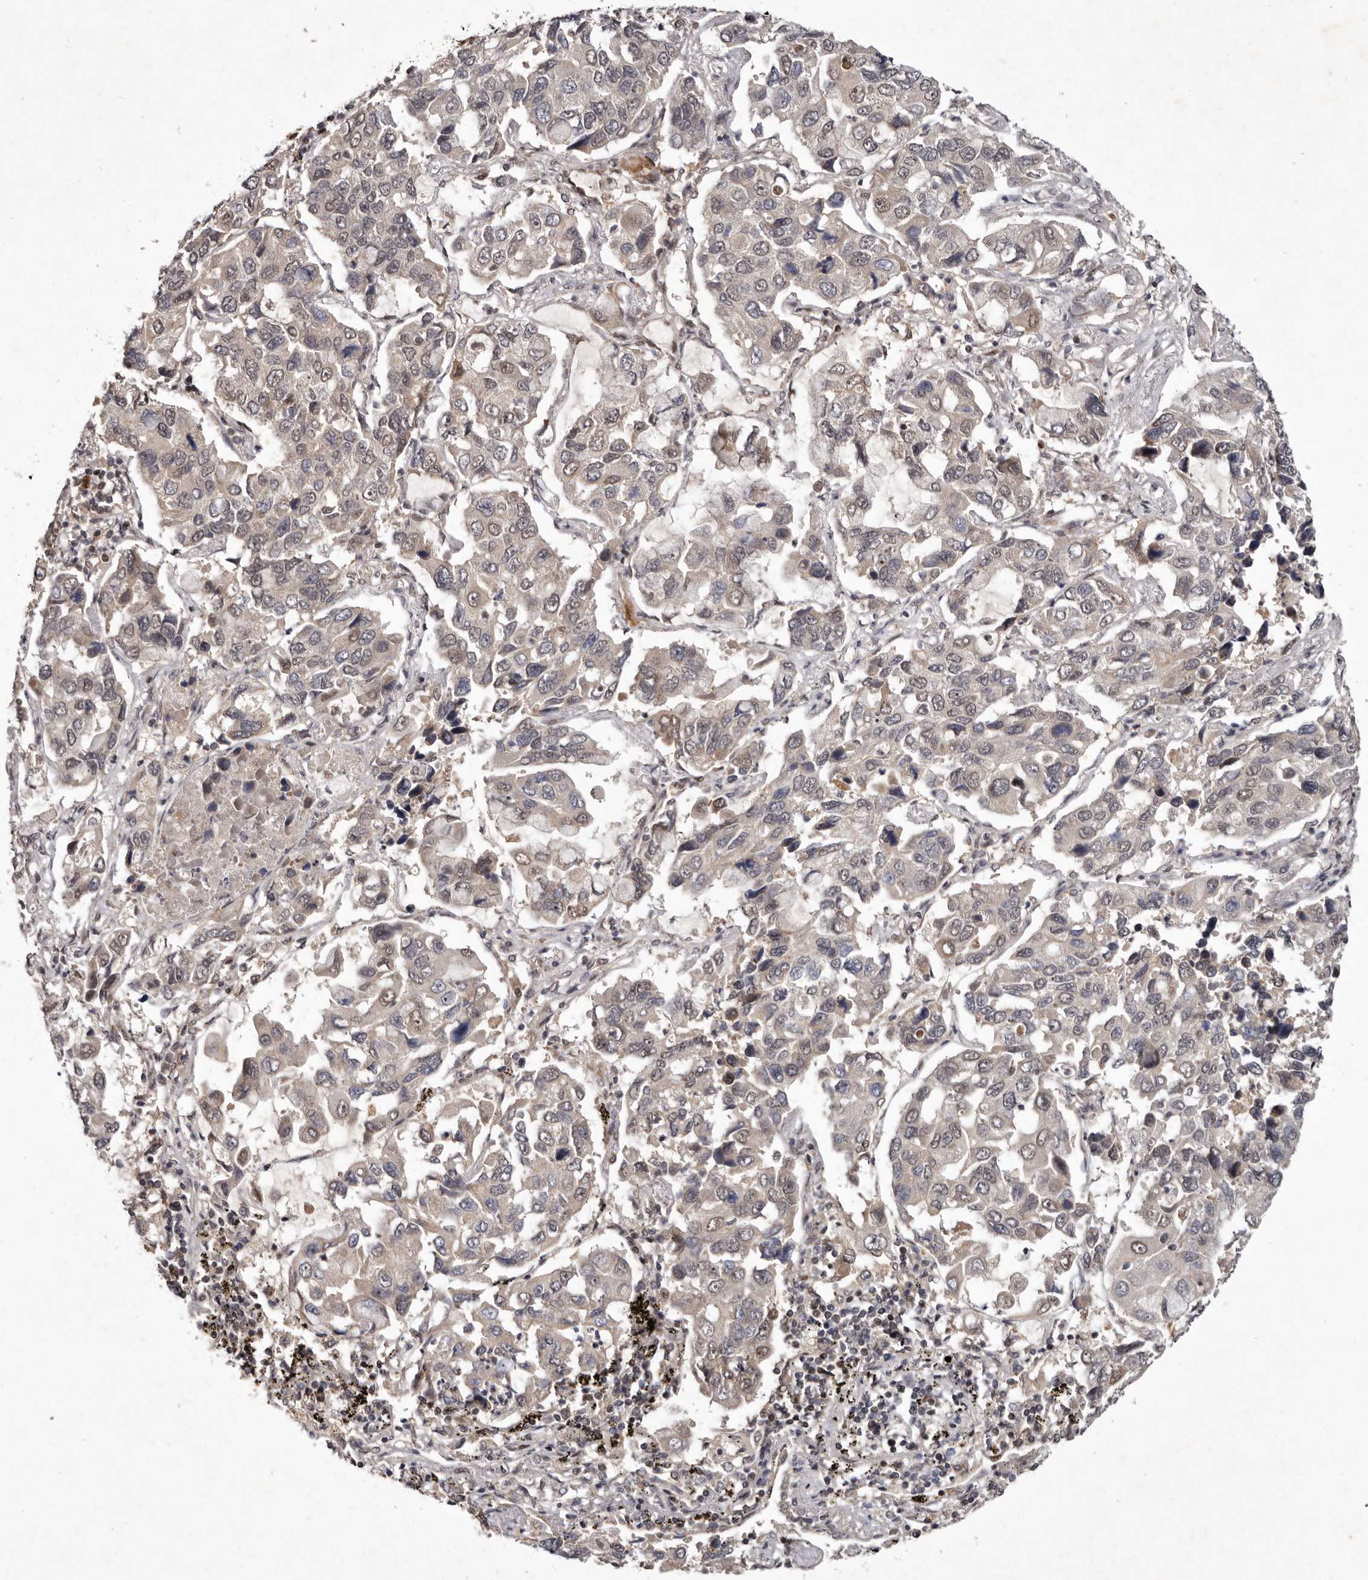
{"staining": {"intensity": "weak", "quantity": ">75%", "location": "cytoplasmic/membranous"}, "tissue": "lung cancer", "cell_type": "Tumor cells", "image_type": "cancer", "snomed": [{"axis": "morphology", "description": "Adenocarcinoma, NOS"}, {"axis": "topography", "description": "Lung"}], "caption": "The photomicrograph displays staining of lung adenocarcinoma, revealing weak cytoplasmic/membranous protein staining (brown color) within tumor cells.", "gene": "ABL1", "patient": {"sex": "male", "age": 64}}